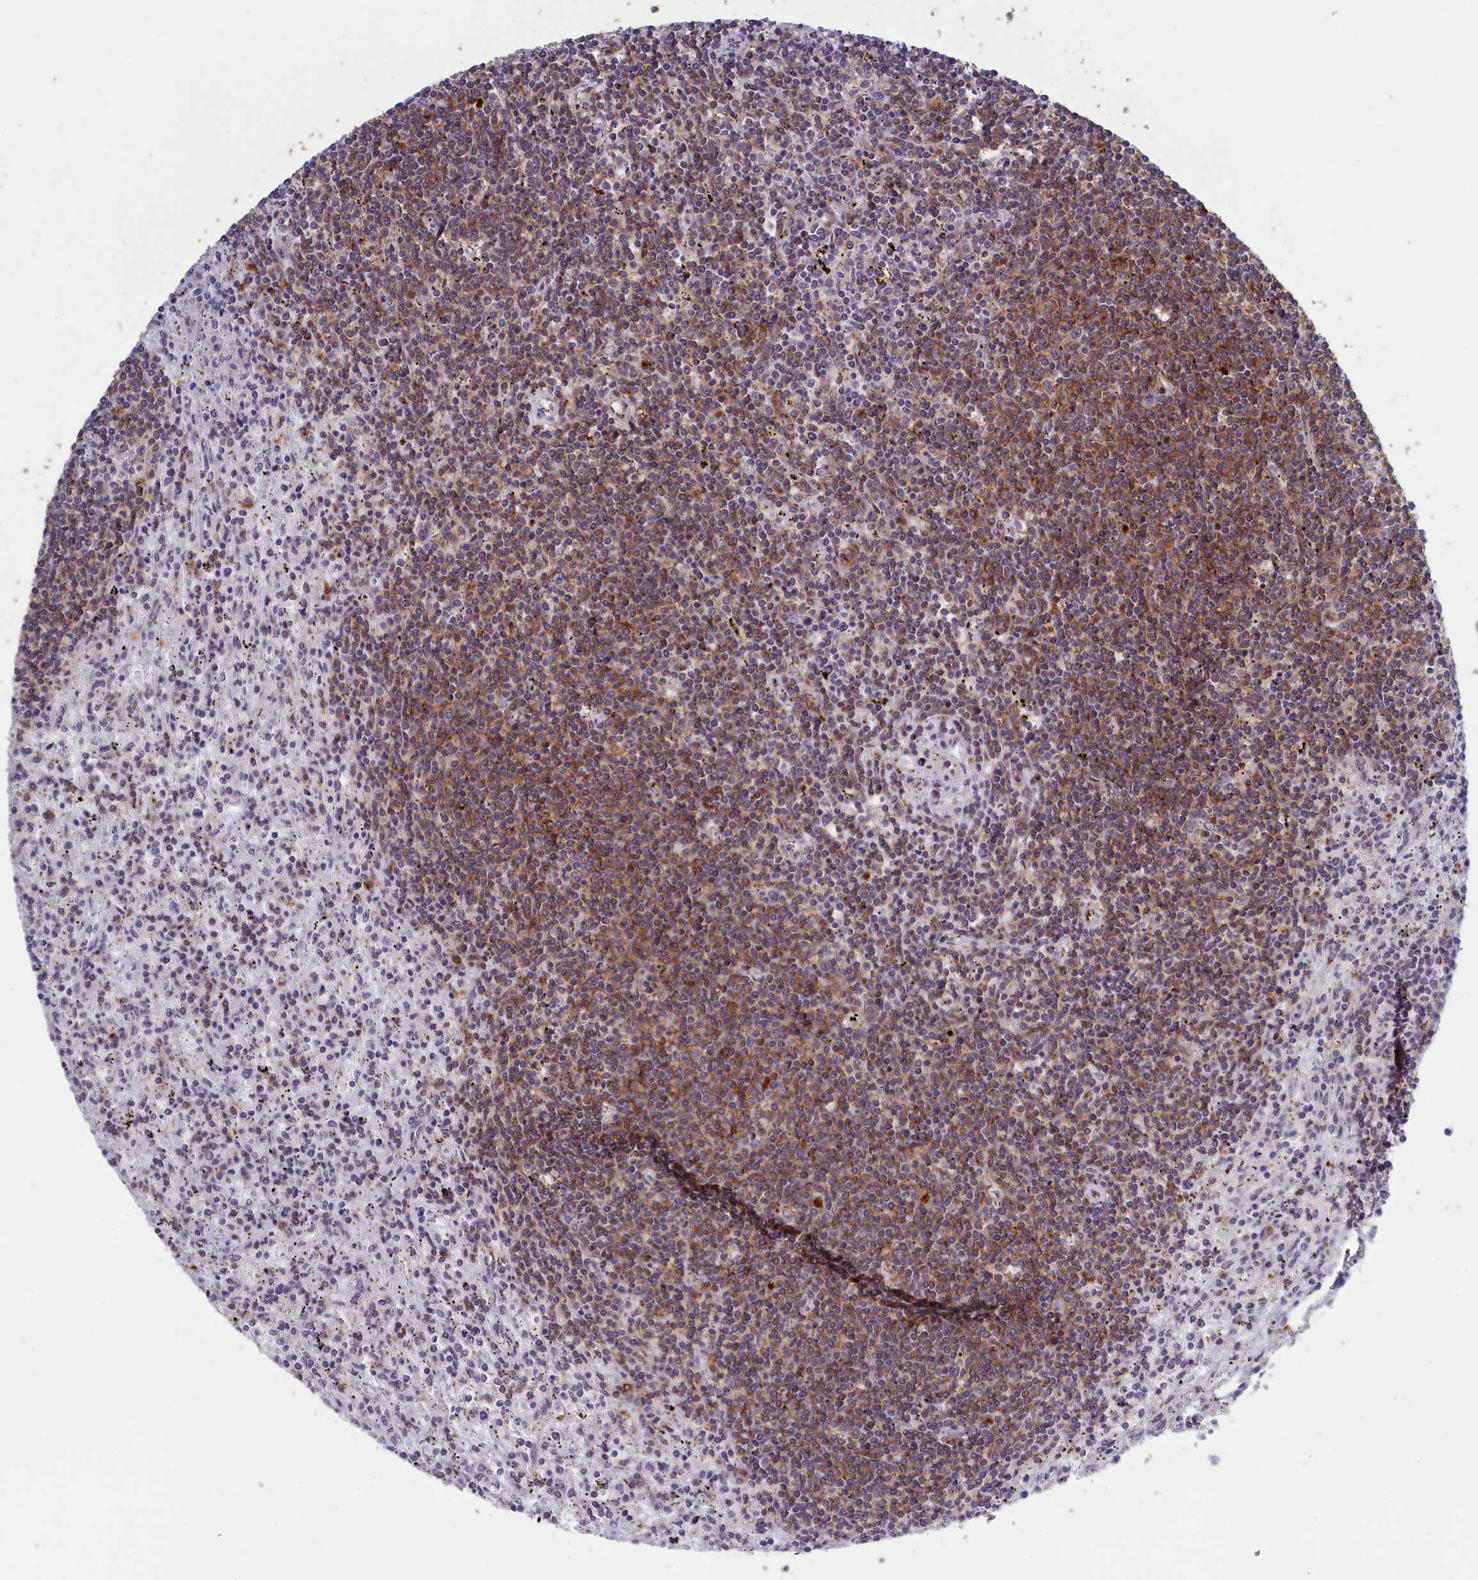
{"staining": {"intensity": "moderate", "quantity": "25%-75%", "location": "cytoplasmic/membranous"}, "tissue": "lymphoma", "cell_type": "Tumor cells", "image_type": "cancer", "snomed": [{"axis": "morphology", "description": "Malignant lymphoma, non-Hodgkin's type, Low grade"}, {"axis": "topography", "description": "Spleen"}], "caption": "Immunohistochemistry (IHC) of human lymphoma displays medium levels of moderate cytoplasmic/membranous staining in approximately 25%-75% of tumor cells.", "gene": "ATF7IP2", "patient": {"sex": "male", "age": 76}}